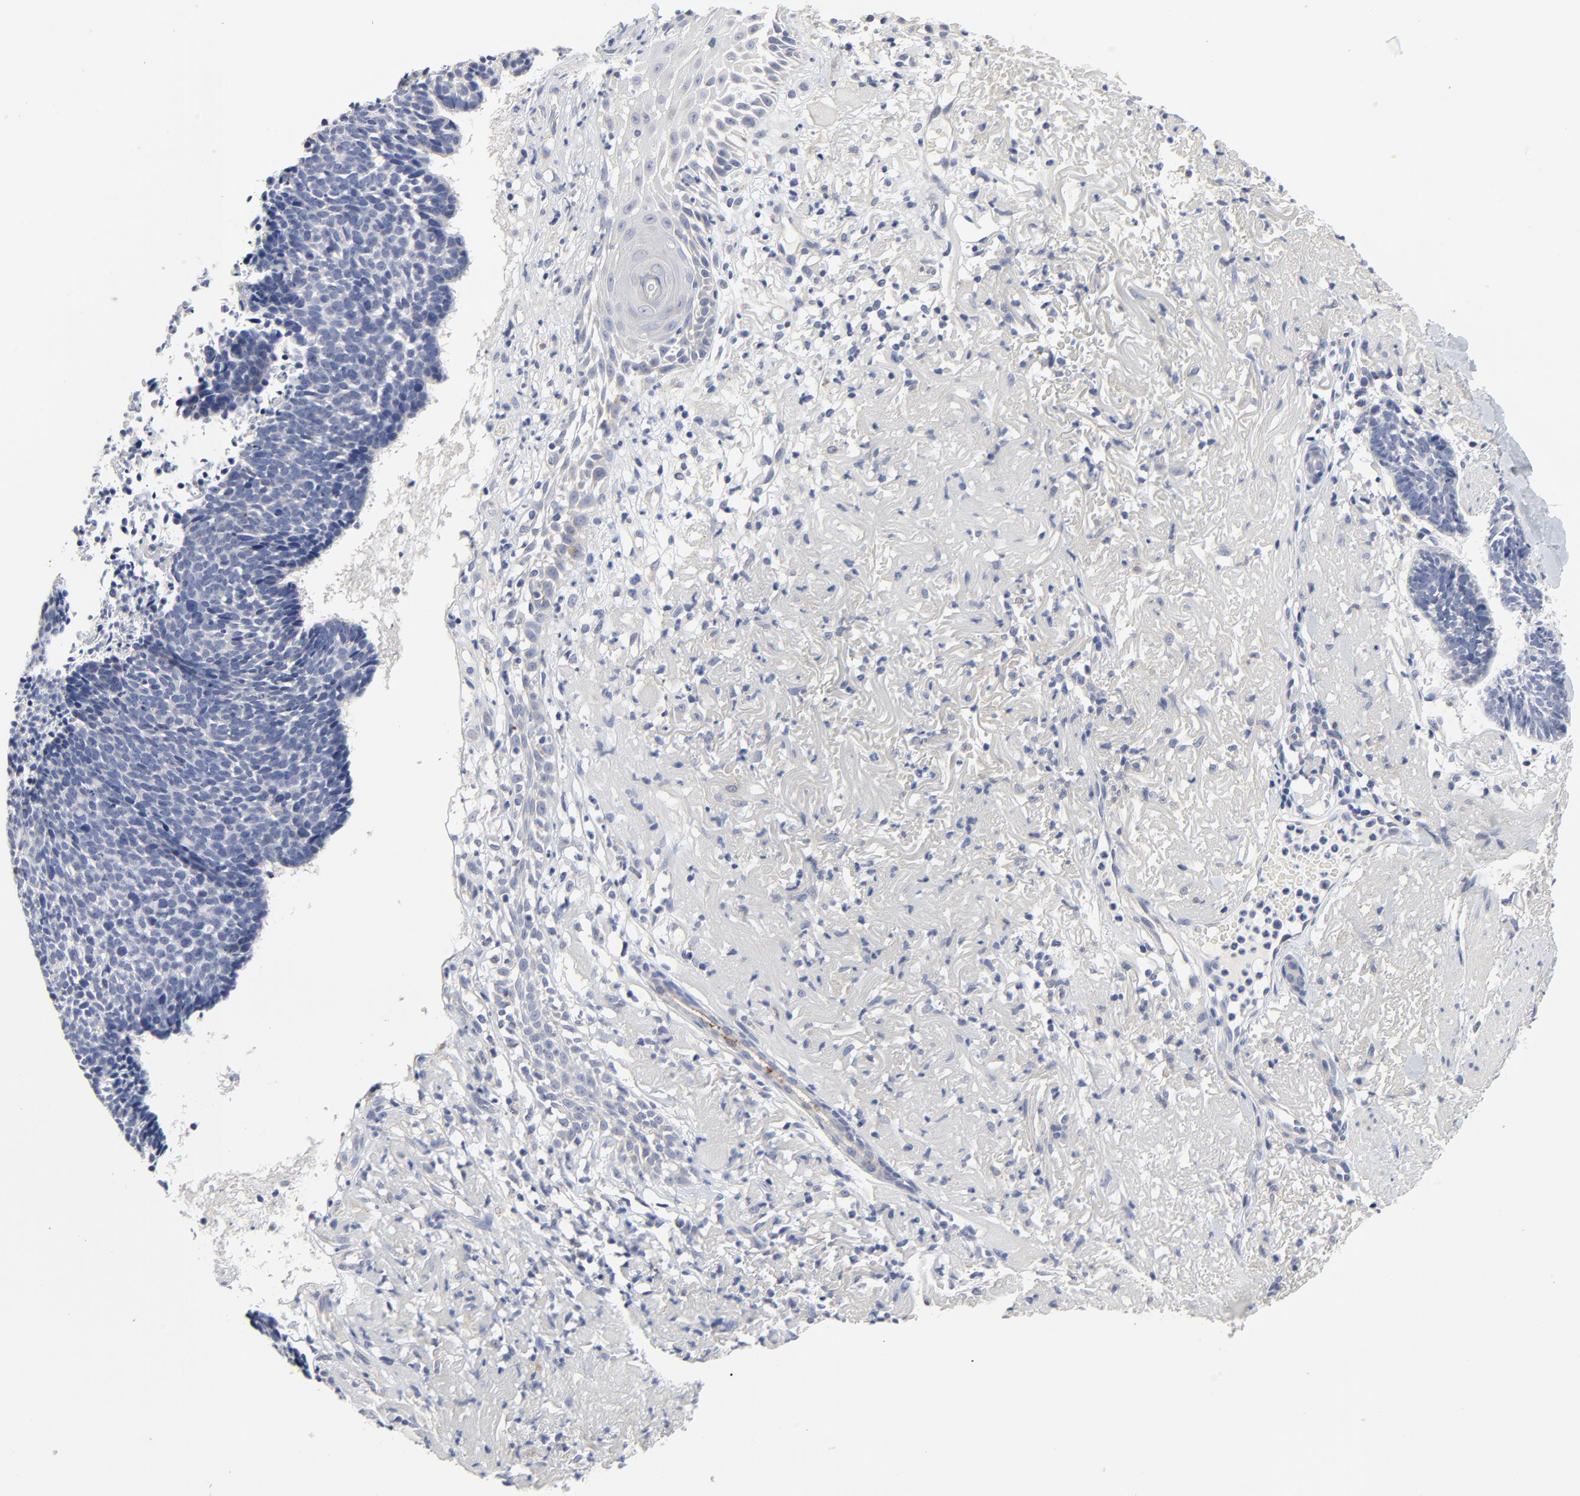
{"staining": {"intensity": "negative", "quantity": "none", "location": "none"}, "tissue": "skin cancer", "cell_type": "Tumor cells", "image_type": "cancer", "snomed": [{"axis": "morphology", "description": "Basal cell carcinoma"}, {"axis": "topography", "description": "Skin"}], "caption": "Immunohistochemistry of human skin cancer (basal cell carcinoma) shows no positivity in tumor cells. (DAB immunohistochemistry (IHC) with hematoxylin counter stain).", "gene": "DHRSX", "patient": {"sex": "female", "age": 87}}